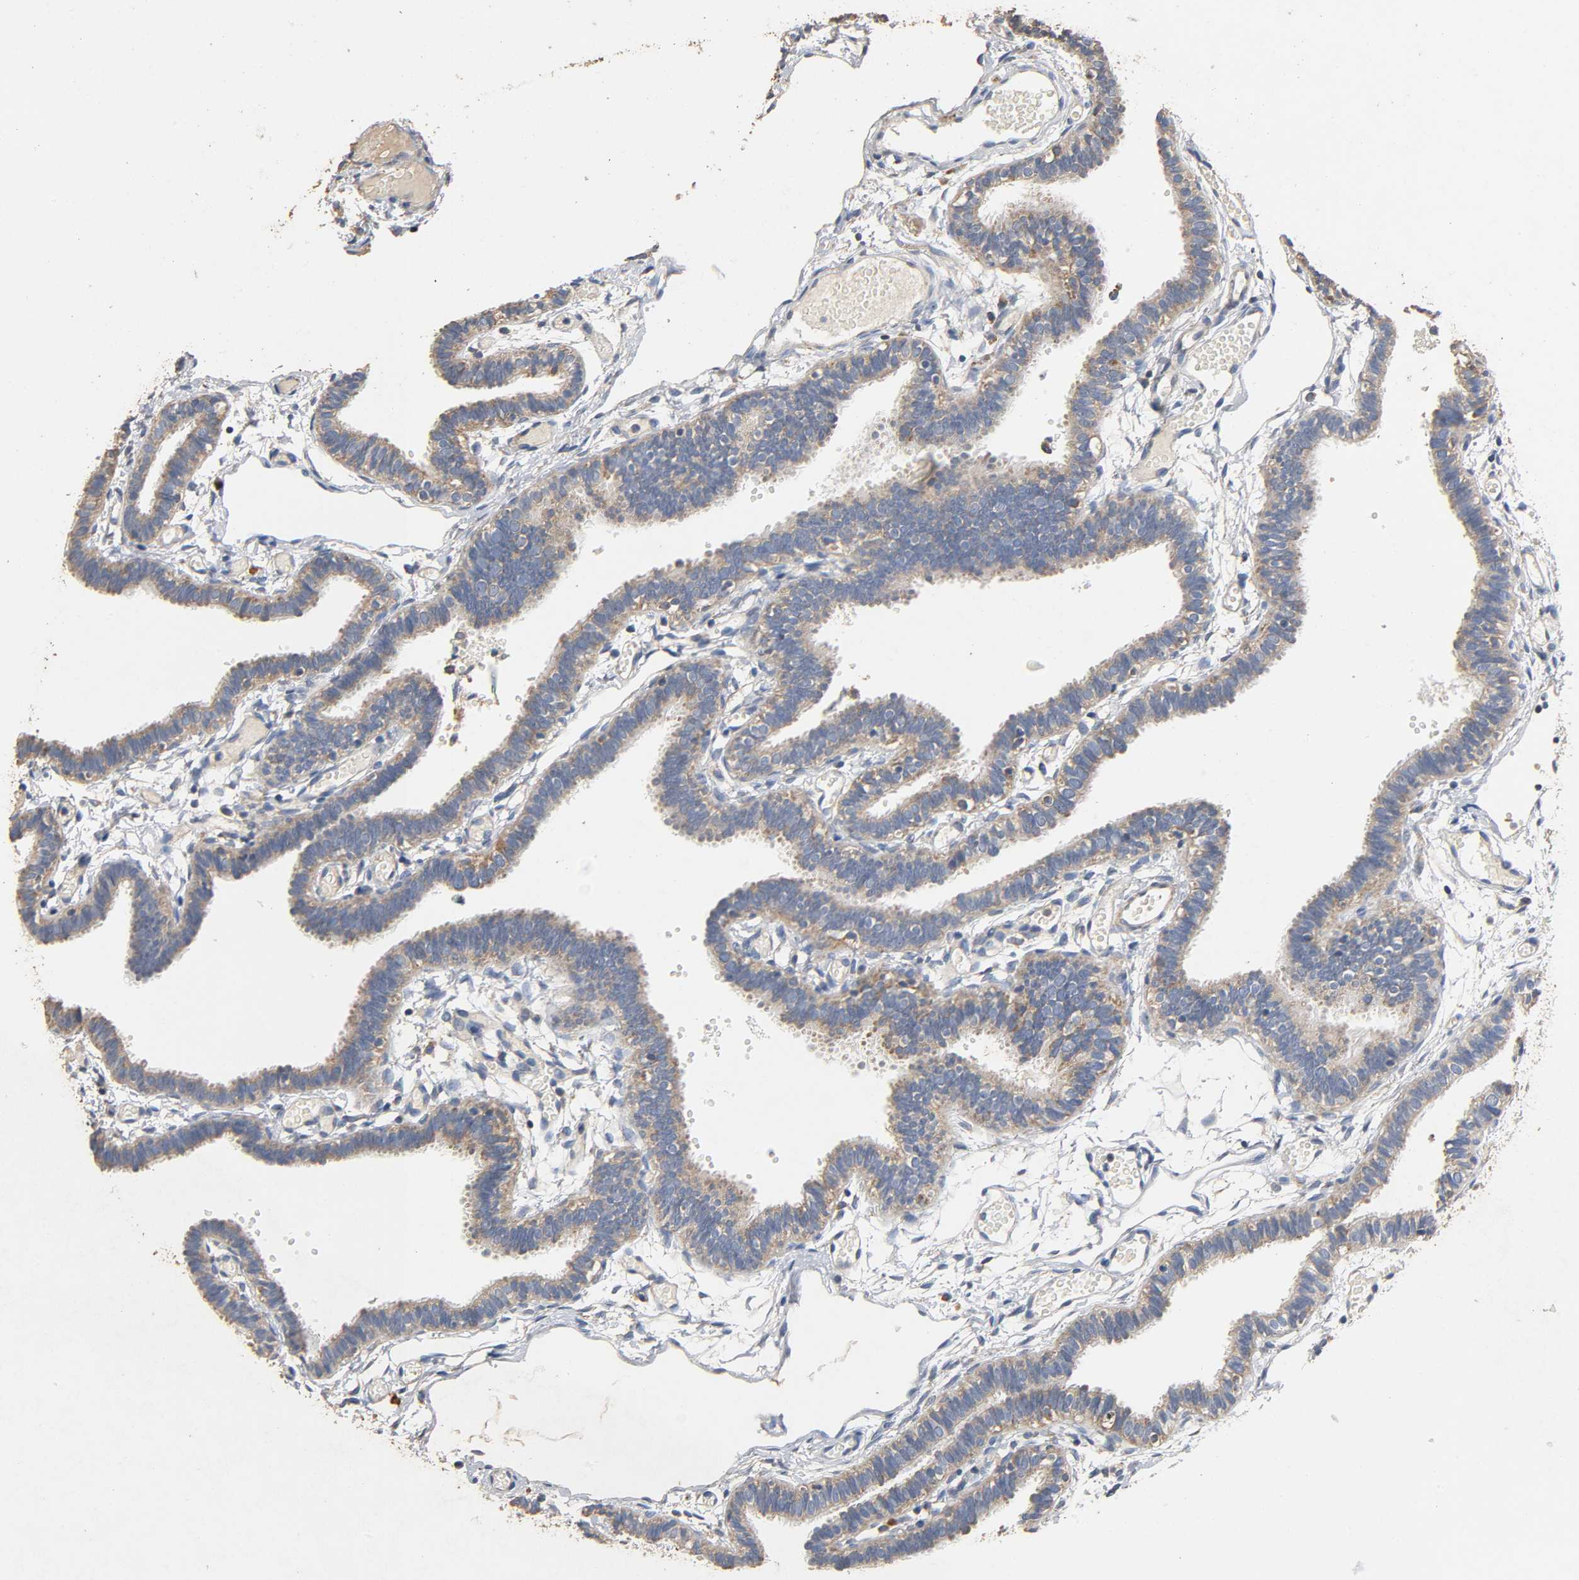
{"staining": {"intensity": "weak", "quantity": ">75%", "location": "cytoplasmic/membranous"}, "tissue": "fallopian tube", "cell_type": "Glandular cells", "image_type": "normal", "snomed": [{"axis": "morphology", "description": "Normal tissue, NOS"}, {"axis": "topography", "description": "Fallopian tube"}], "caption": "Weak cytoplasmic/membranous protein positivity is seen in approximately >75% of glandular cells in fallopian tube.", "gene": "NDUFS3", "patient": {"sex": "female", "age": 29}}